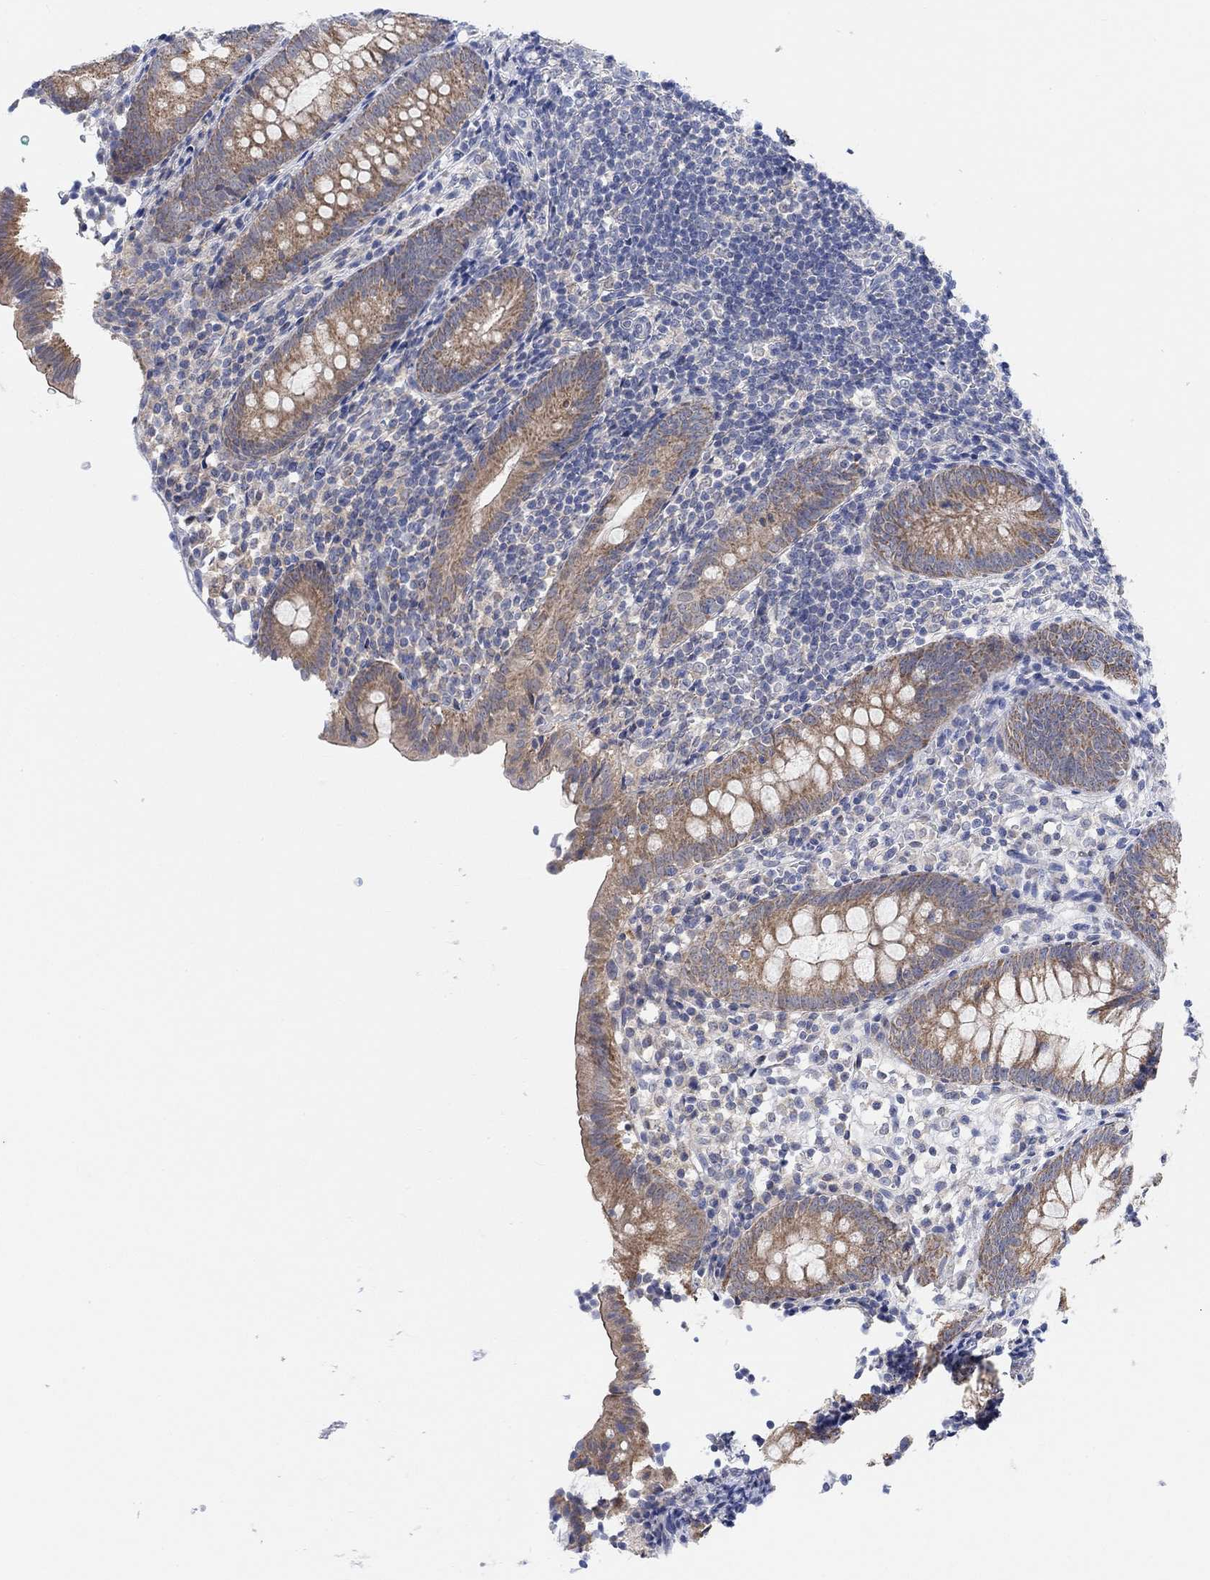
{"staining": {"intensity": "moderate", "quantity": "25%-75%", "location": "cytoplasmic/membranous"}, "tissue": "appendix", "cell_type": "Glandular cells", "image_type": "normal", "snomed": [{"axis": "morphology", "description": "Normal tissue, NOS"}, {"axis": "topography", "description": "Appendix"}], "caption": "Immunohistochemical staining of unremarkable human appendix shows 25%-75% levels of moderate cytoplasmic/membranous protein staining in about 25%-75% of glandular cells. (IHC, brightfield microscopy, high magnification).", "gene": "RIMS1", "patient": {"sex": "female", "age": 40}}